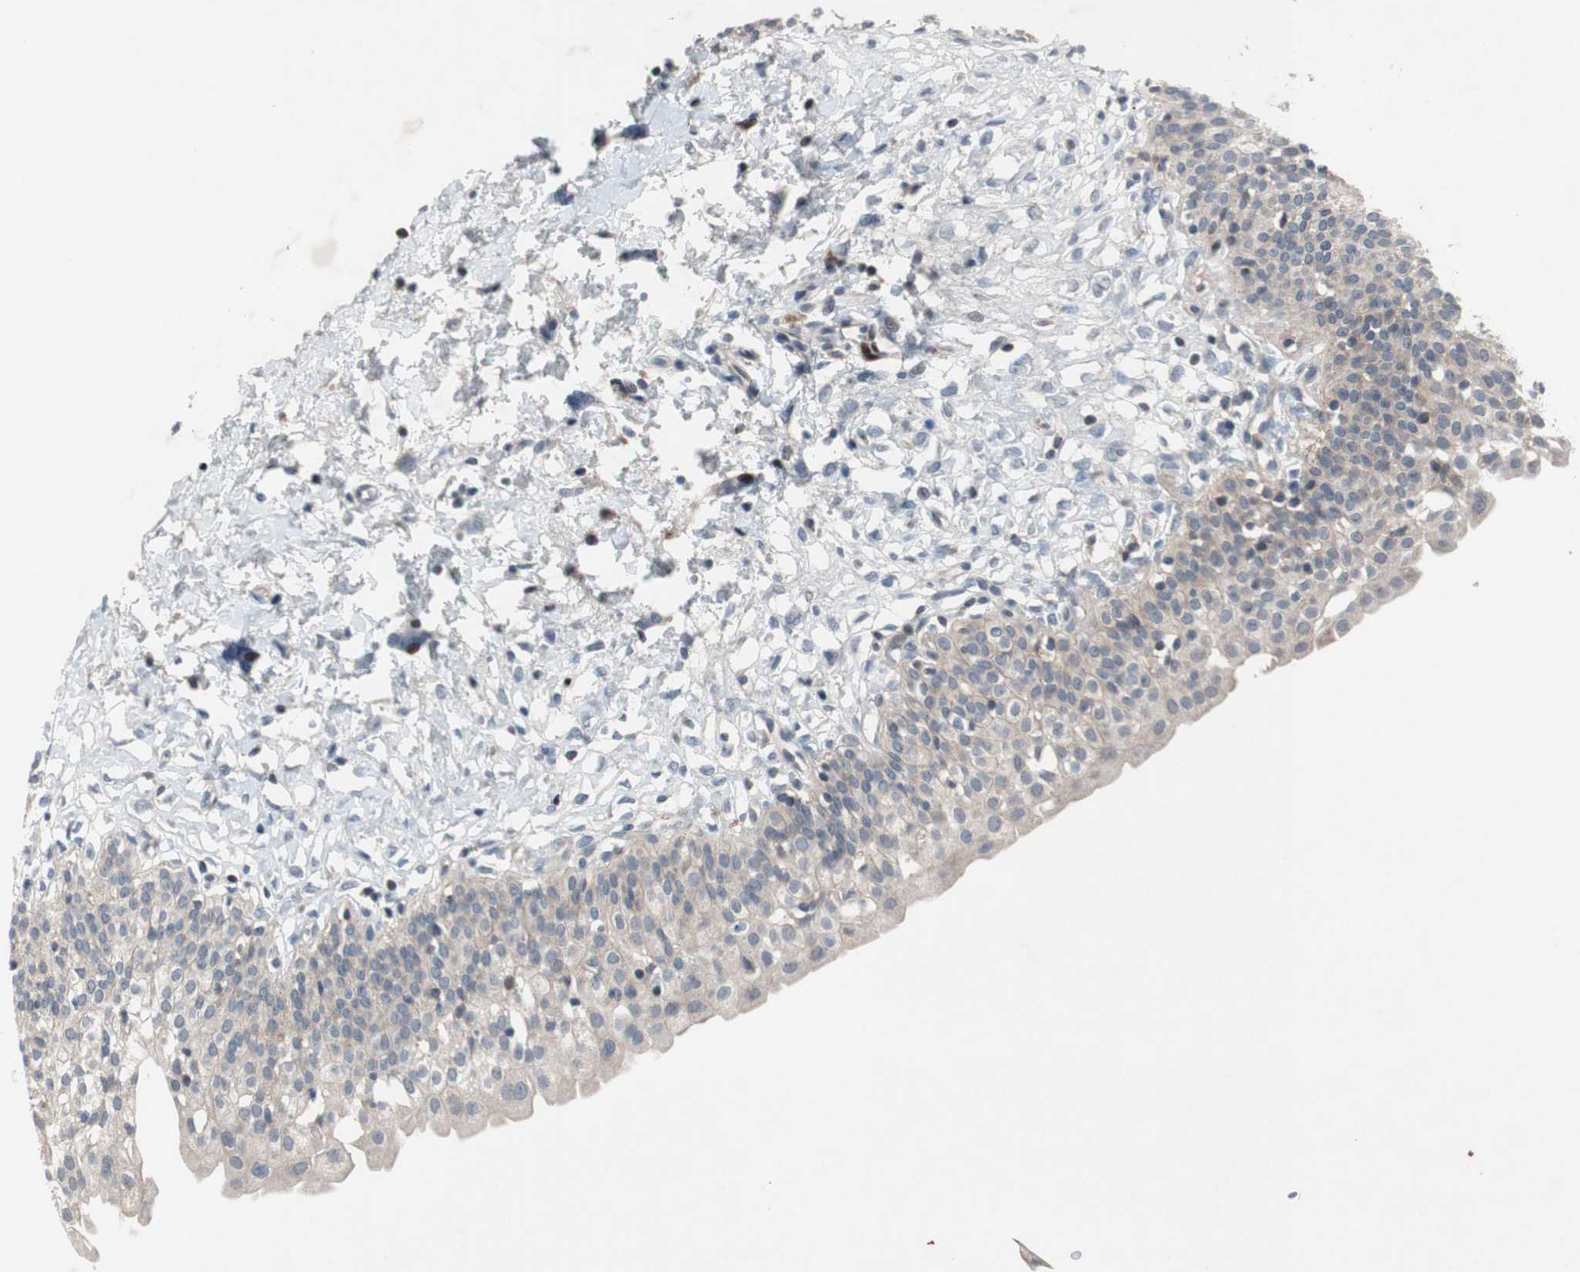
{"staining": {"intensity": "weak", "quantity": "25%-75%", "location": "cytoplasmic/membranous,nuclear"}, "tissue": "urinary bladder", "cell_type": "Urothelial cells", "image_type": "normal", "snomed": [{"axis": "morphology", "description": "Normal tissue, NOS"}, {"axis": "topography", "description": "Urinary bladder"}], "caption": "The photomicrograph demonstrates staining of unremarkable urinary bladder, revealing weak cytoplasmic/membranous,nuclear protein positivity (brown color) within urothelial cells.", "gene": "MUTYH", "patient": {"sex": "male", "age": 55}}